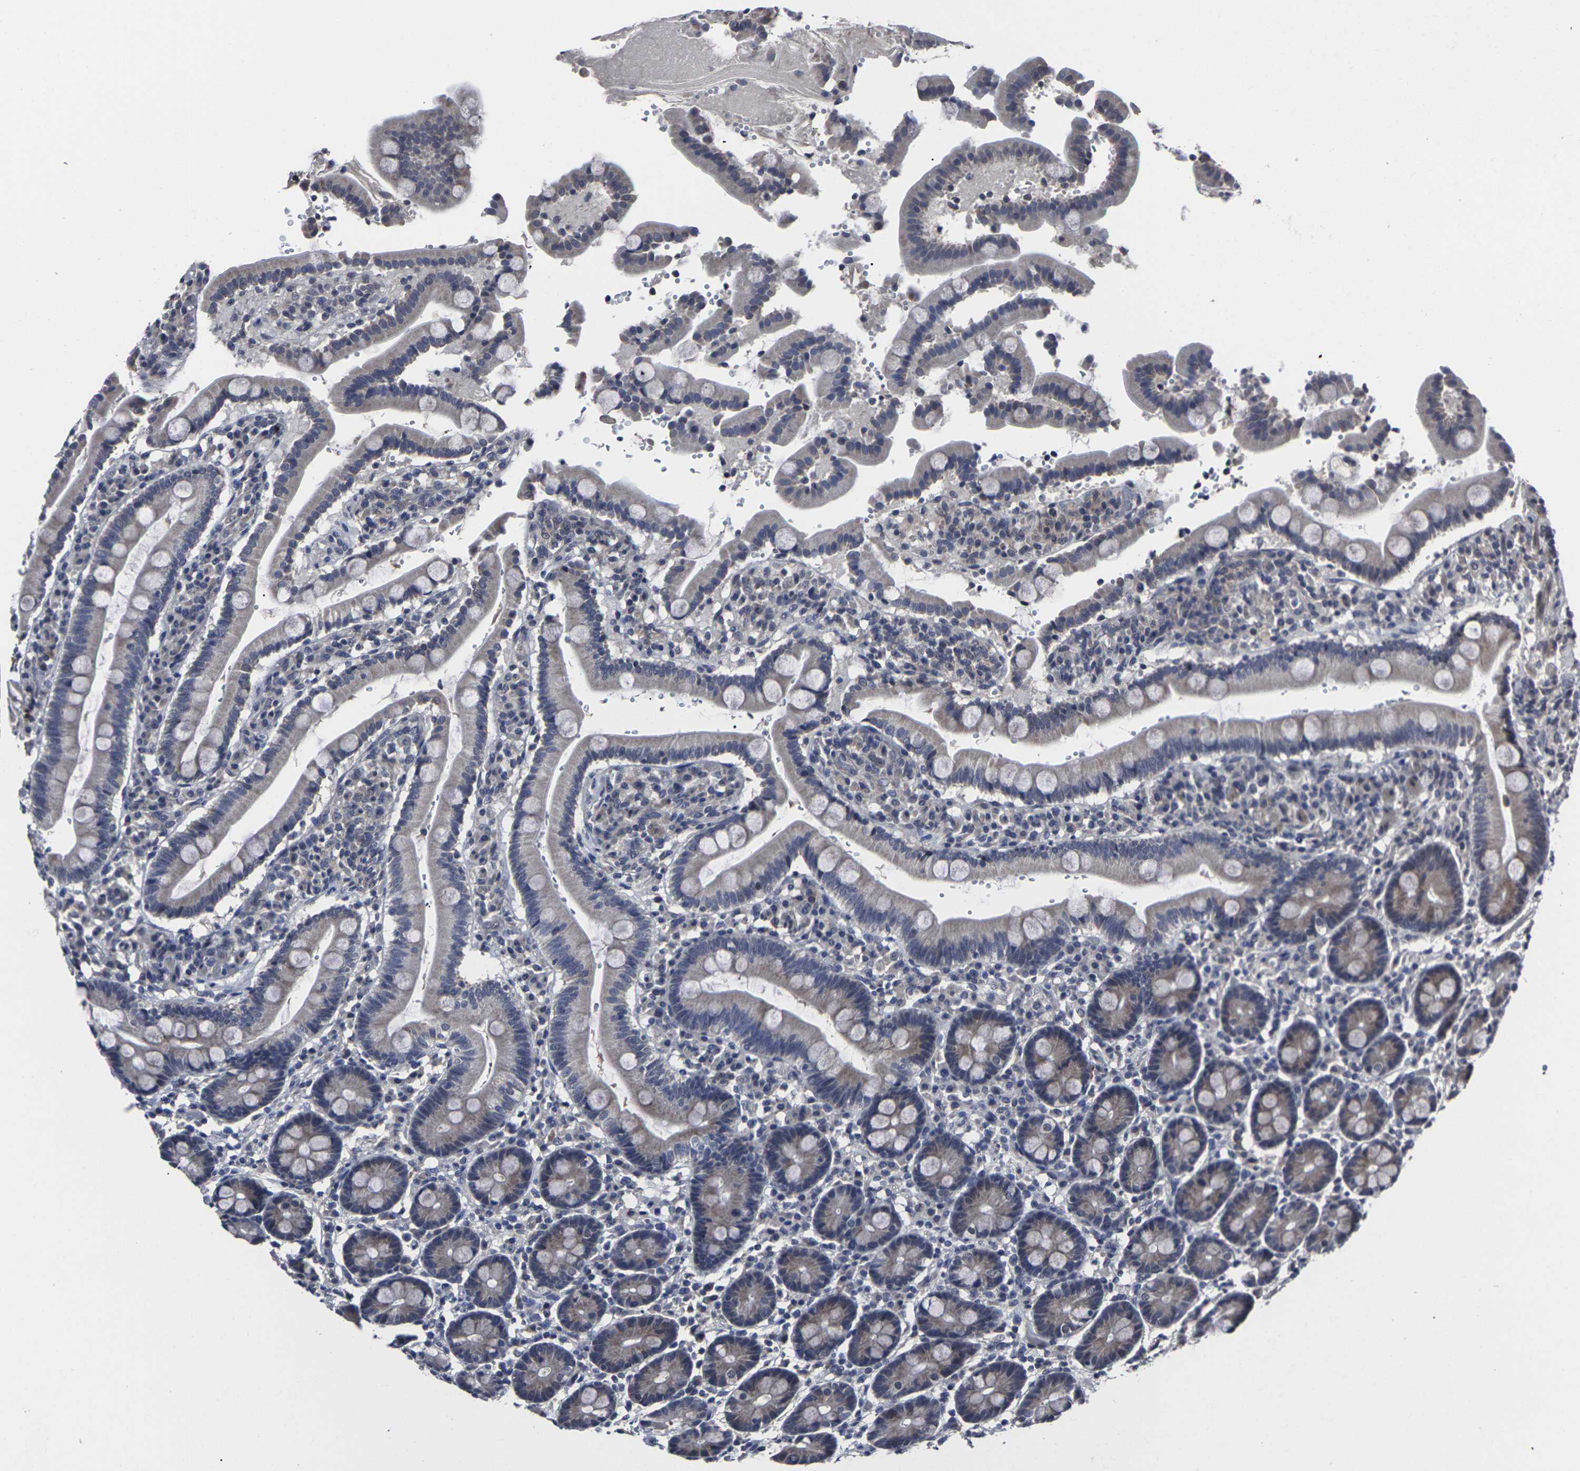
{"staining": {"intensity": "moderate", "quantity": "<25%", "location": "cytoplasmic/membranous"}, "tissue": "duodenum", "cell_type": "Glandular cells", "image_type": "normal", "snomed": [{"axis": "morphology", "description": "Normal tissue, NOS"}, {"axis": "topography", "description": "Small intestine, NOS"}], "caption": "Protein expression analysis of unremarkable human duodenum reveals moderate cytoplasmic/membranous positivity in approximately <25% of glandular cells. (Brightfield microscopy of DAB IHC at high magnification).", "gene": "MSANTD4", "patient": {"sex": "female", "age": 71}}